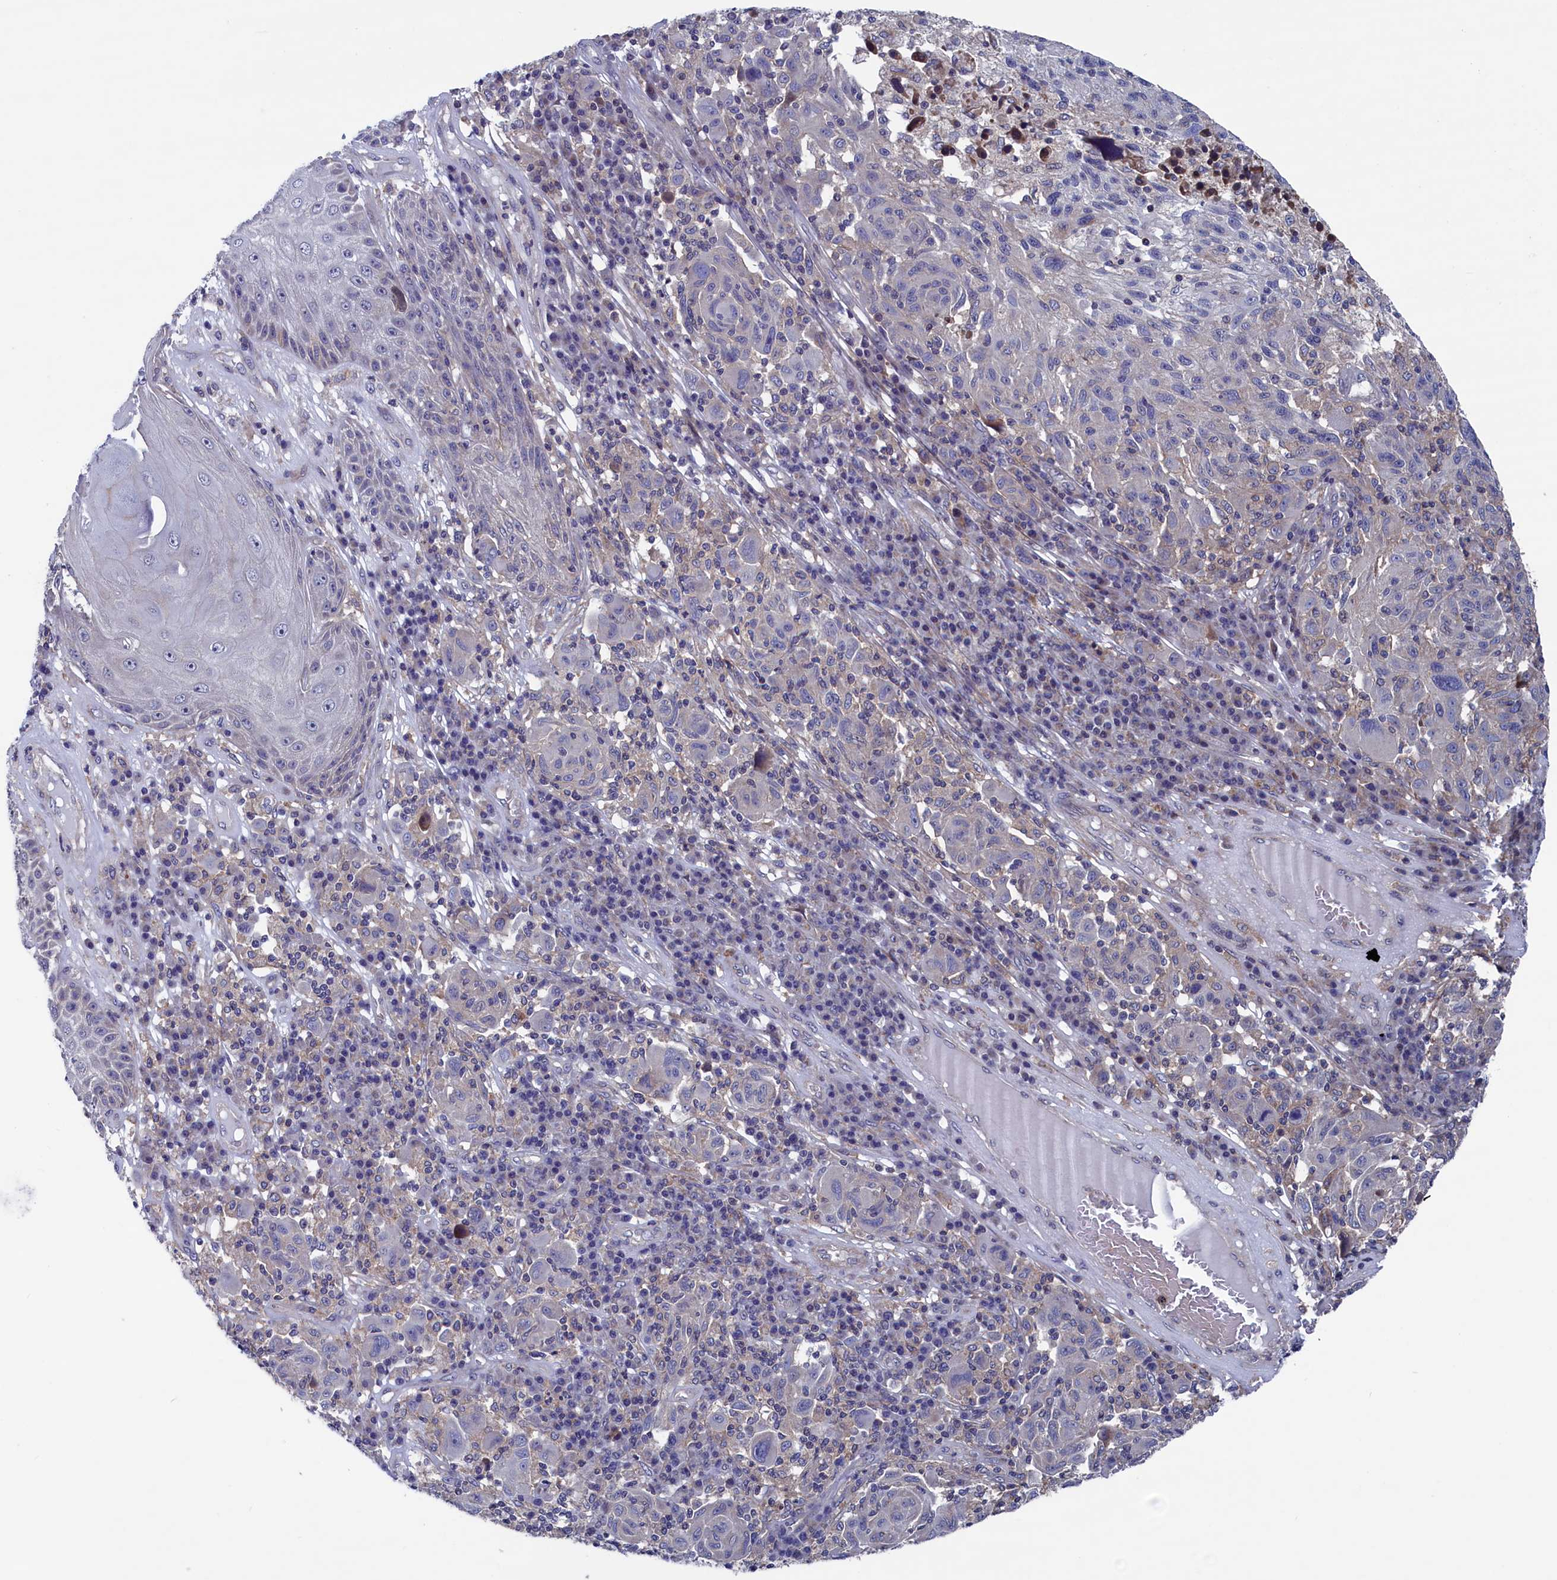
{"staining": {"intensity": "negative", "quantity": "none", "location": "none"}, "tissue": "melanoma", "cell_type": "Tumor cells", "image_type": "cancer", "snomed": [{"axis": "morphology", "description": "Malignant melanoma, NOS"}, {"axis": "topography", "description": "Skin"}], "caption": "An immunohistochemistry histopathology image of melanoma is shown. There is no staining in tumor cells of melanoma.", "gene": "SPATA13", "patient": {"sex": "male", "age": 53}}